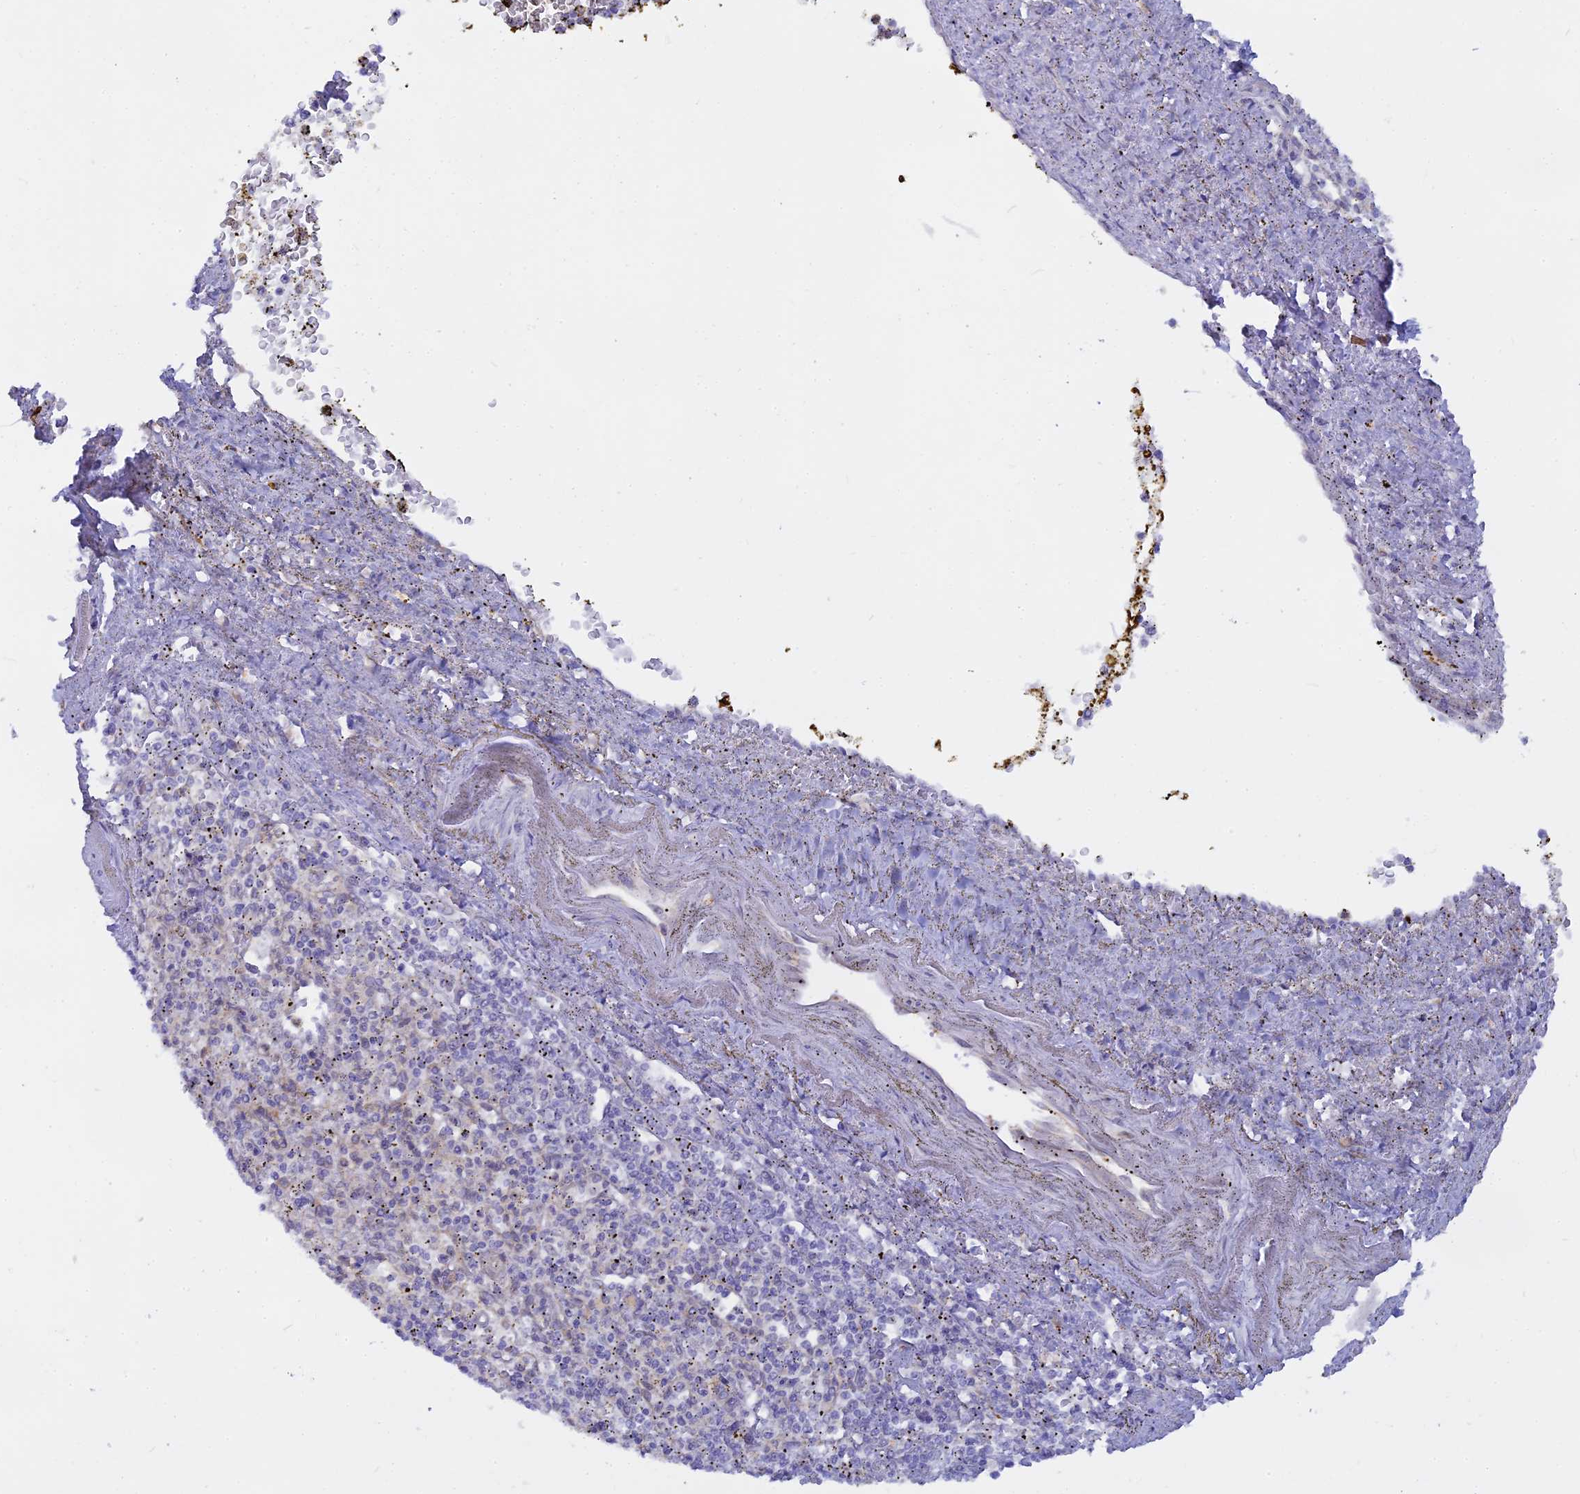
{"staining": {"intensity": "weak", "quantity": "<25%", "location": "cytoplasmic/membranous"}, "tissue": "spleen", "cell_type": "Cells in red pulp", "image_type": "normal", "snomed": [{"axis": "morphology", "description": "Normal tissue, NOS"}, {"axis": "topography", "description": "Spleen"}], "caption": "Cells in red pulp show no significant positivity in normal spleen.", "gene": "TLCD1", "patient": {"sex": "male", "age": 72}}